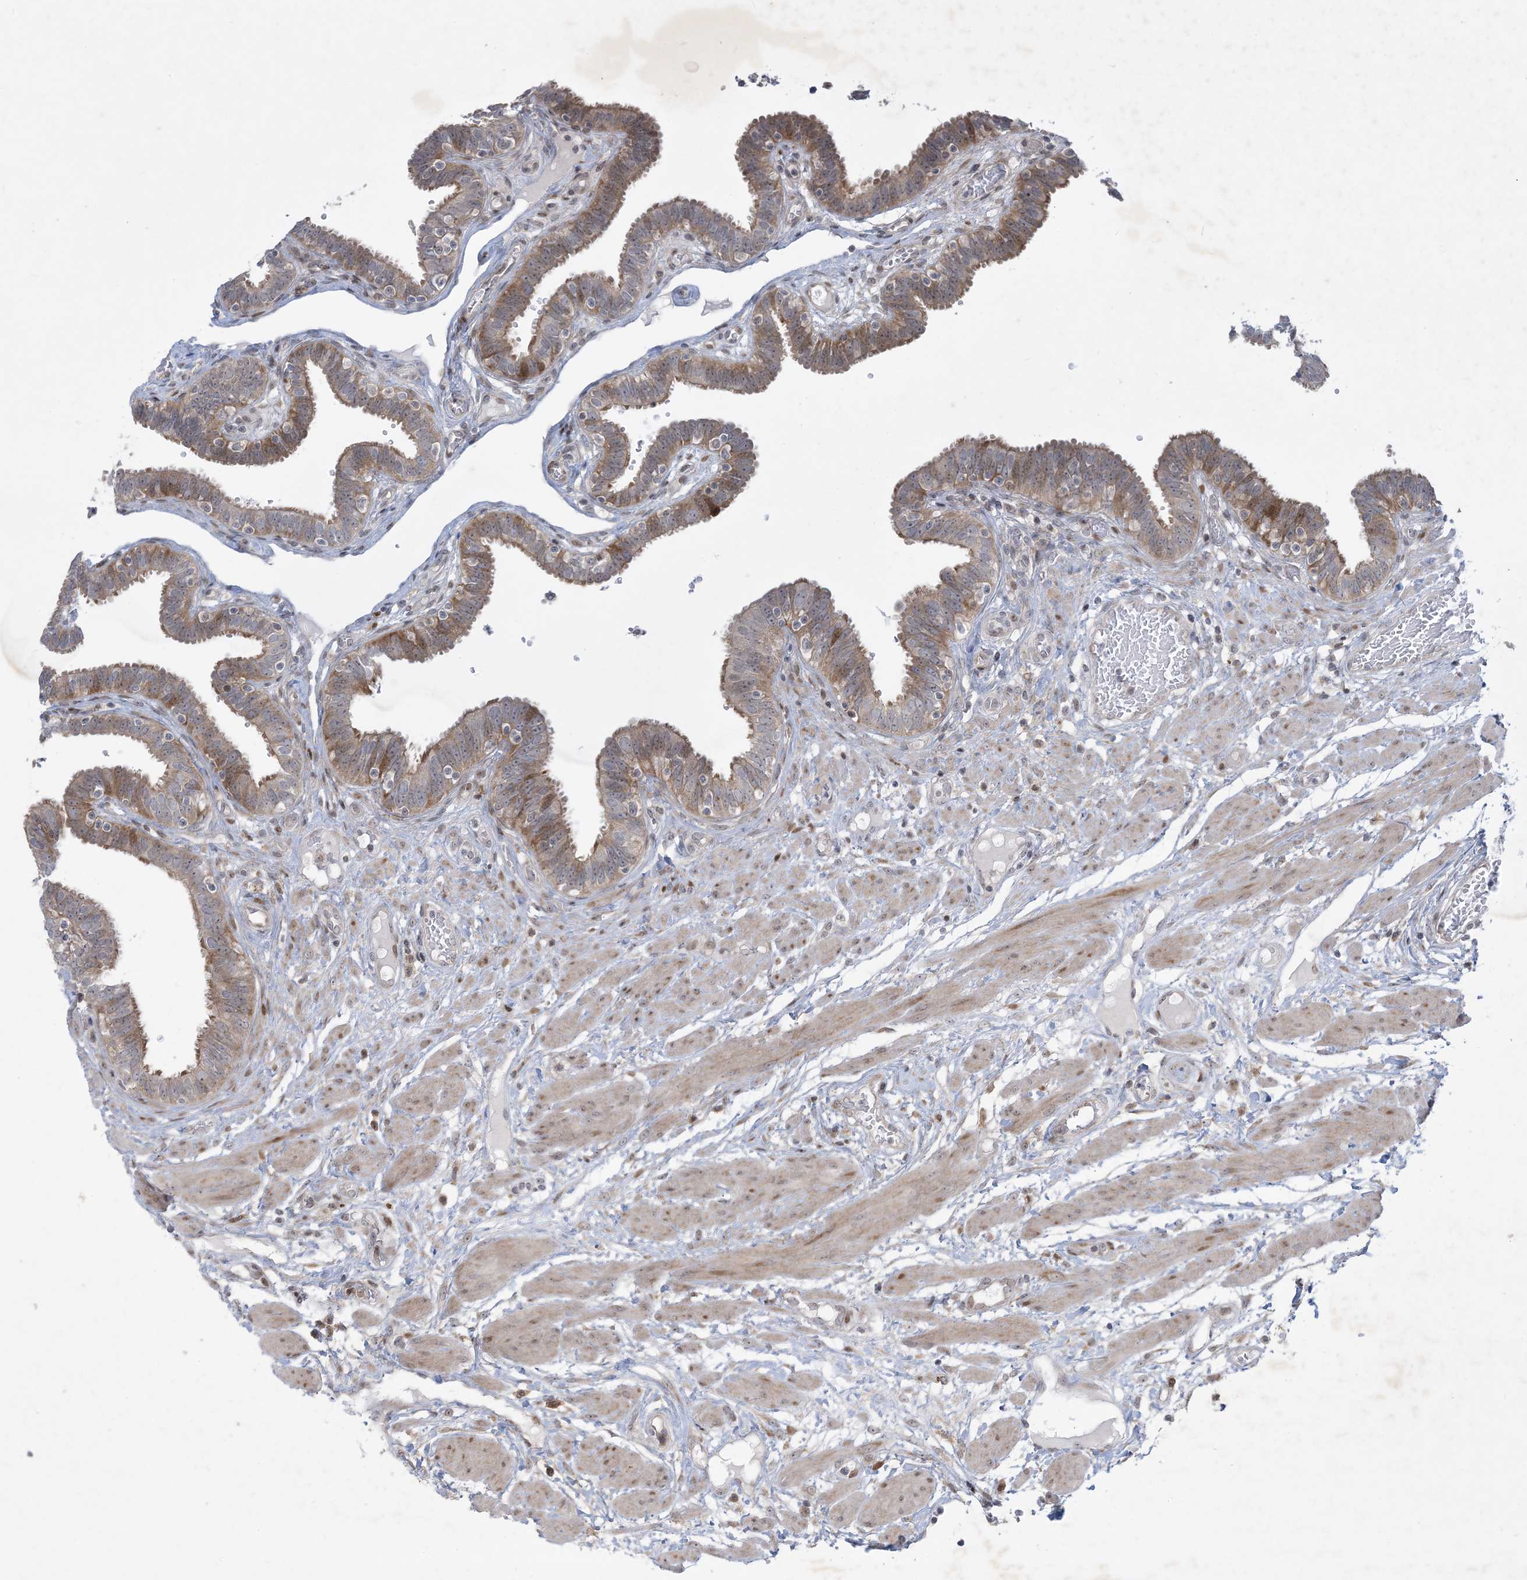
{"staining": {"intensity": "moderate", "quantity": "25%-75%", "location": "cytoplasmic/membranous"}, "tissue": "fallopian tube", "cell_type": "Glandular cells", "image_type": "normal", "snomed": [{"axis": "morphology", "description": "Normal tissue, NOS"}, {"axis": "topography", "description": "Fallopian tube"}, {"axis": "topography", "description": "Placenta"}], "caption": "Unremarkable fallopian tube shows moderate cytoplasmic/membranous staining in about 25%-75% of glandular cells, visualized by immunohistochemistry. (brown staining indicates protein expression, while blue staining denotes nuclei).", "gene": "SOGA3", "patient": {"sex": "female", "age": 32}}